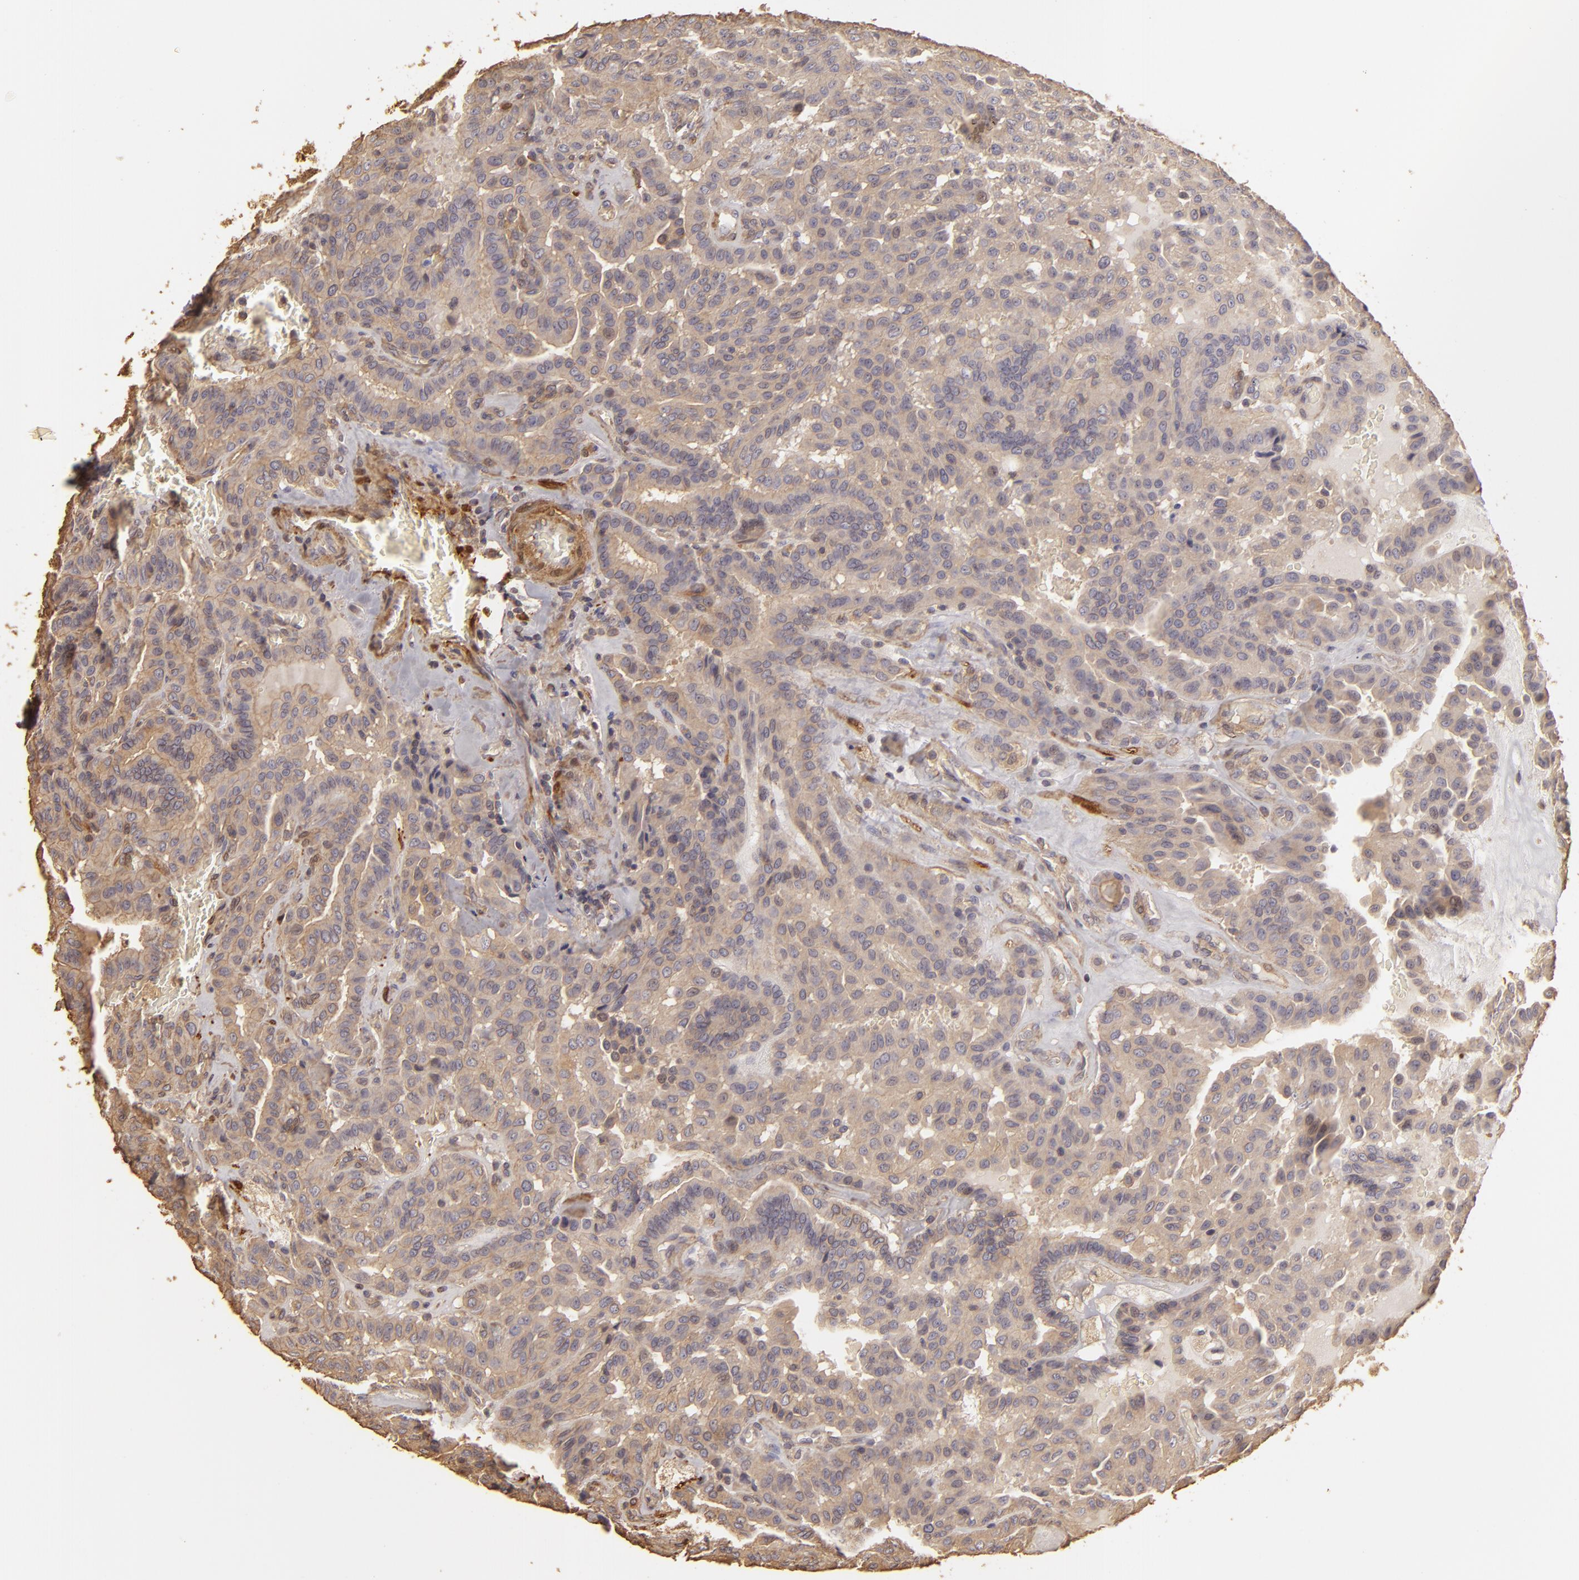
{"staining": {"intensity": "weak", "quantity": ">75%", "location": "cytoplasmic/membranous"}, "tissue": "thyroid cancer", "cell_type": "Tumor cells", "image_type": "cancer", "snomed": [{"axis": "morphology", "description": "Papillary adenocarcinoma, NOS"}, {"axis": "topography", "description": "Thyroid gland"}], "caption": "Papillary adenocarcinoma (thyroid) tissue exhibits weak cytoplasmic/membranous positivity in about >75% of tumor cells, visualized by immunohistochemistry.", "gene": "HSPB6", "patient": {"sex": "male", "age": 87}}